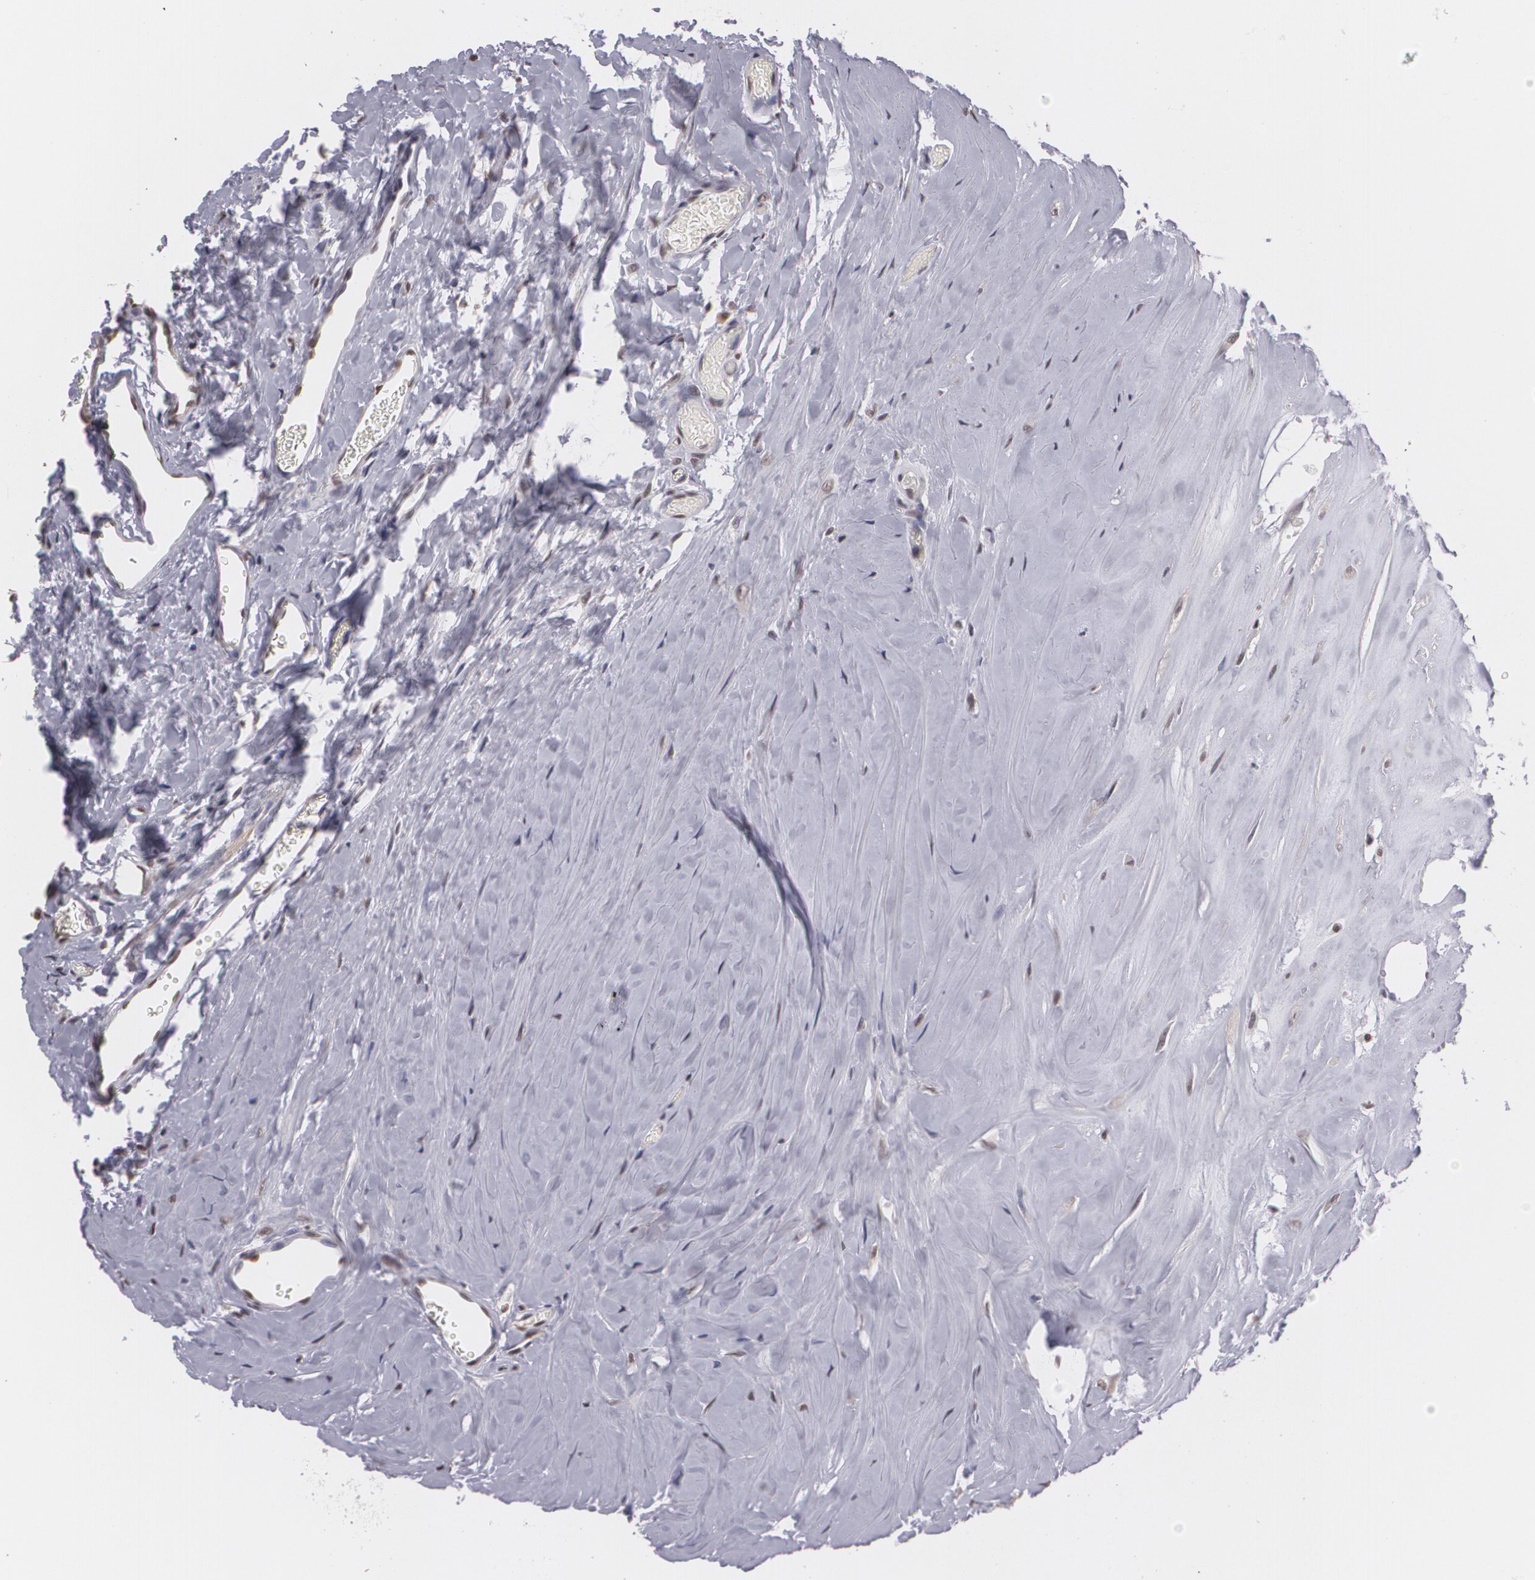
{"staining": {"intensity": "negative", "quantity": "none", "location": "none"}, "tissue": "carcinoid", "cell_type": "Tumor cells", "image_type": "cancer", "snomed": [{"axis": "morphology", "description": "Carcinoid, malignant, NOS"}, {"axis": "topography", "description": "Small intestine"}], "caption": "High magnification brightfield microscopy of carcinoid stained with DAB (3,3'-diaminobenzidine) (brown) and counterstained with hematoxylin (blue): tumor cells show no significant positivity.", "gene": "MUC1", "patient": {"sex": "male", "age": 60}}